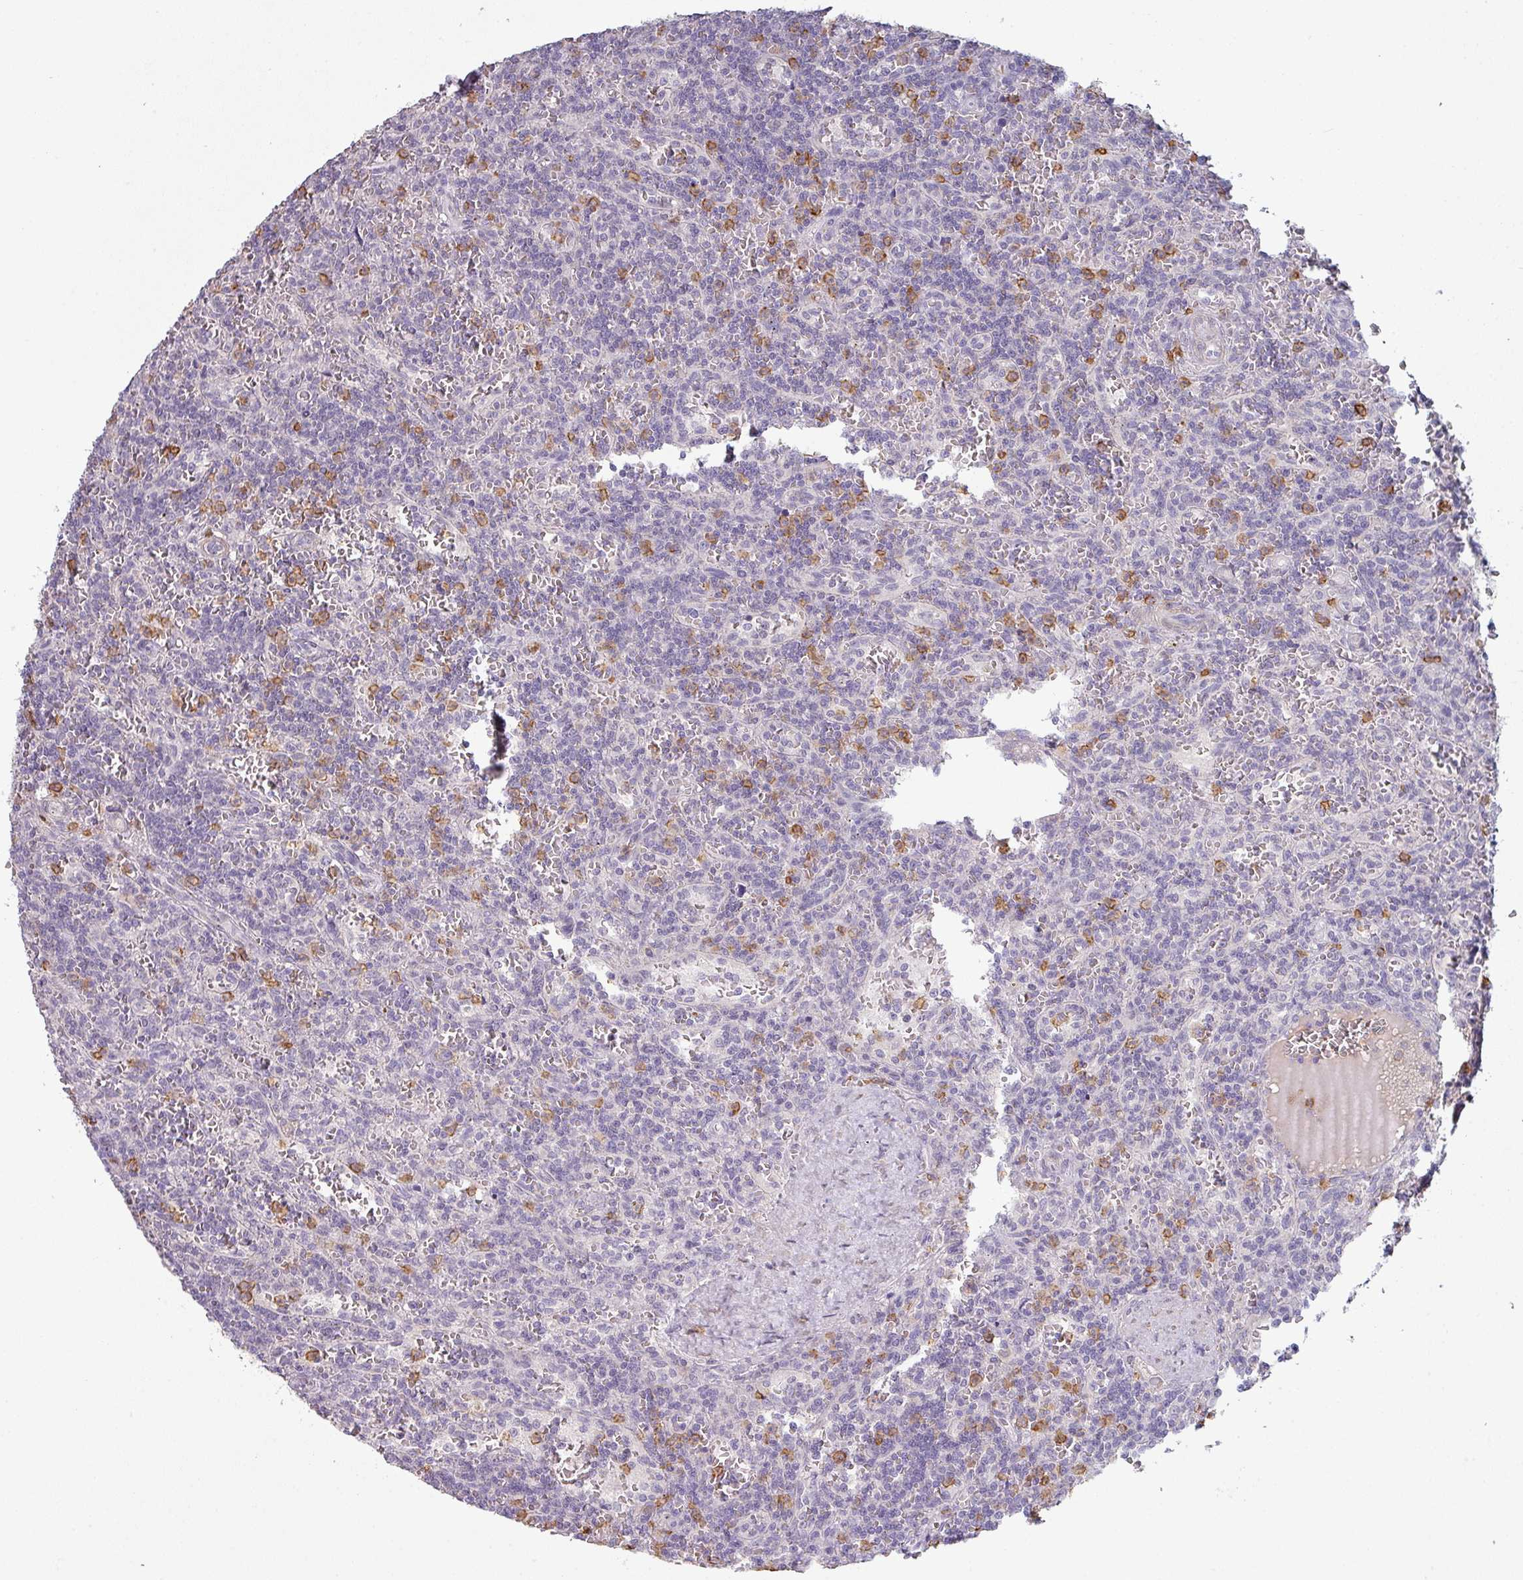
{"staining": {"intensity": "negative", "quantity": "none", "location": "none"}, "tissue": "lymphoma", "cell_type": "Tumor cells", "image_type": "cancer", "snomed": [{"axis": "morphology", "description": "Malignant lymphoma, non-Hodgkin's type, Low grade"}, {"axis": "topography", "description": "Spleen"}], "caption": "Immunohistochemical staining of malignant lymphoma, non-Hodgkin's type (low-grade) shows no significant positivity in tumor cells. (Brightfield microscopy of DAB immunohistochemistry (IHC) at high magnification).", "gene": "MAGEC3", "patient": {"sex": "male", "age": 73}}